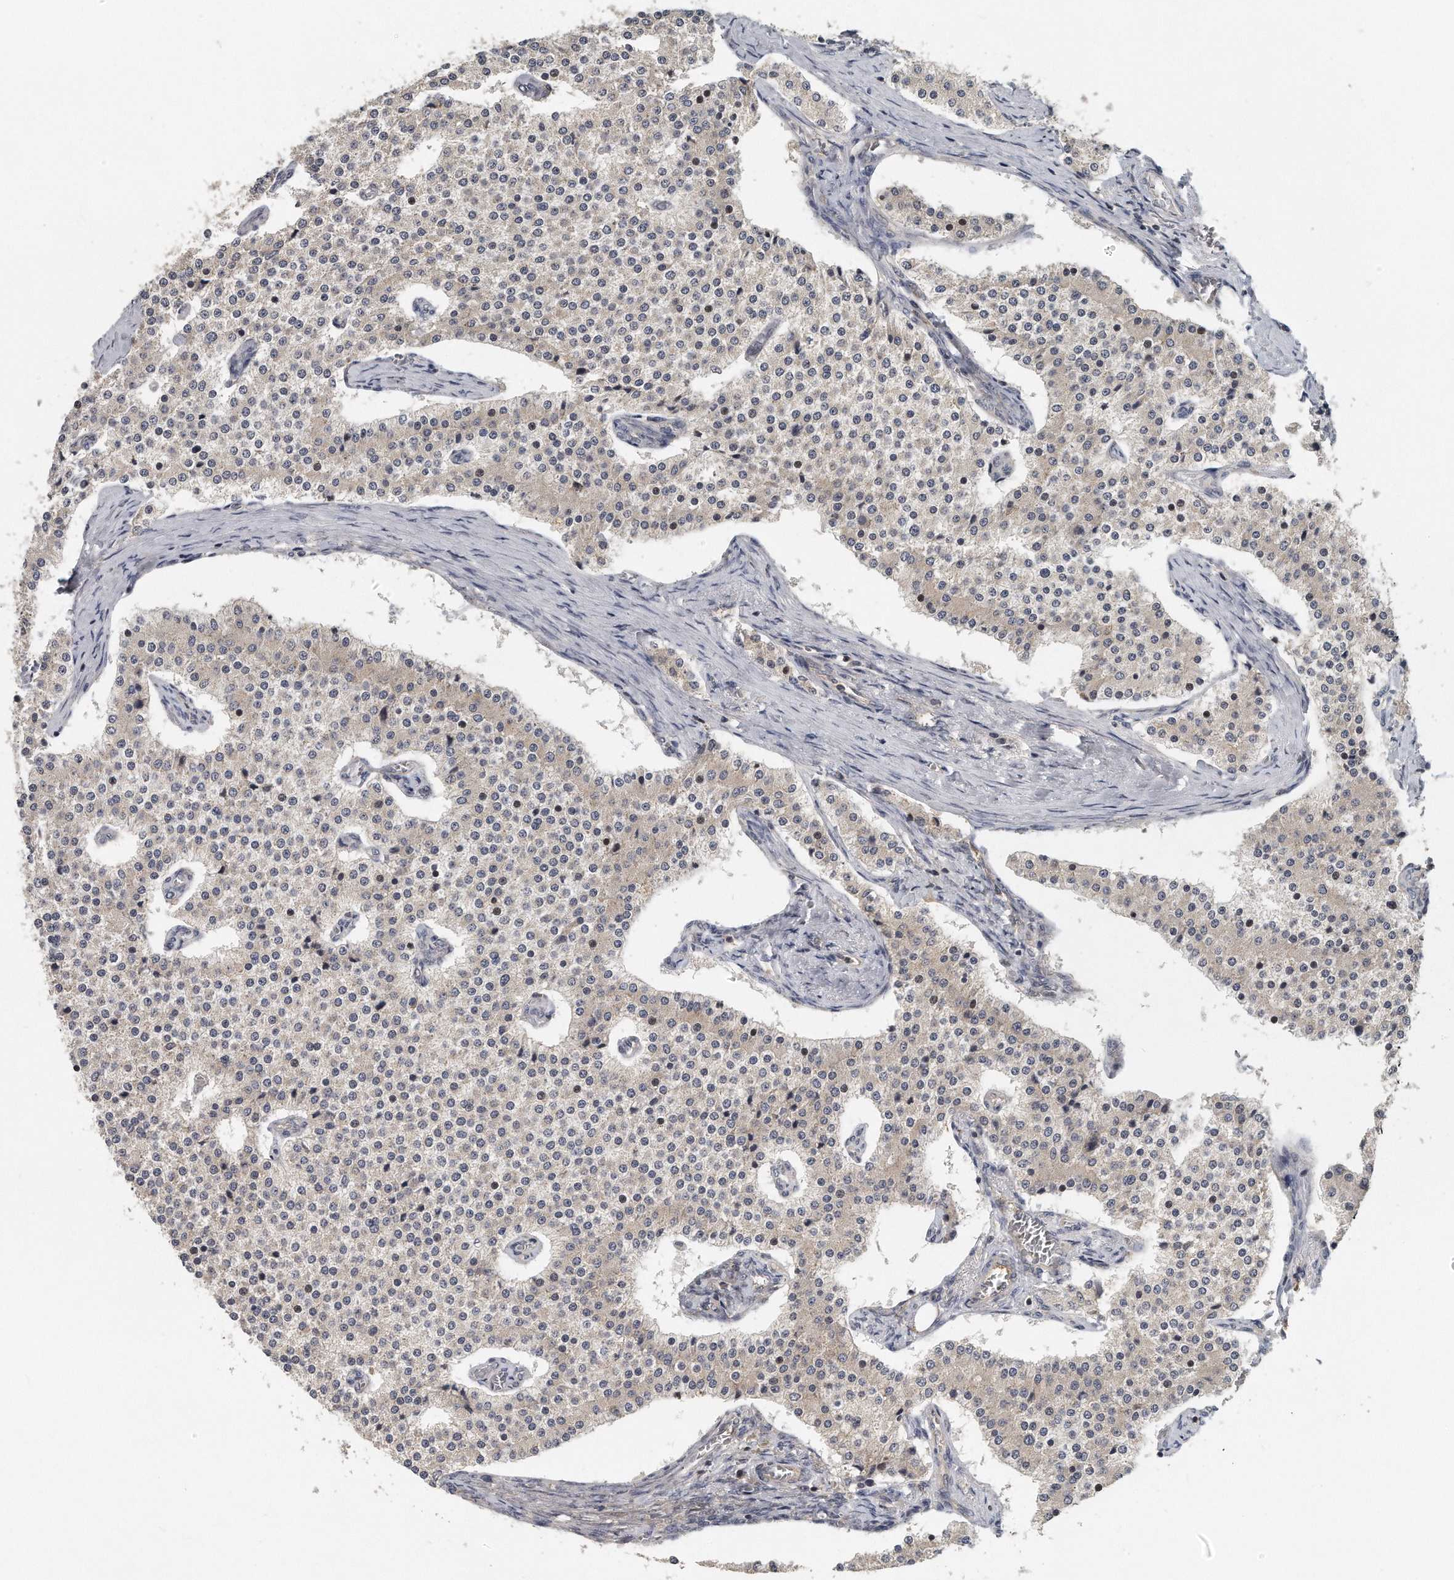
{"staining": {"intensity": "negative", "quantity": "none", "location": "none"}, "tissue": "carcinoid", "cell_type": "Tumor cells", "image_type": "cancer", "snomed": [{"axis": "morphology", "description": "Carcinoid, malignant, NOS"}, {"axis": "topography", "description": "Colon"}], "caption": "Immunohistochemistry (IHC) histopathology image of neoplastic tissue: human carcinoid (malignant) stained with DAB reveals no significant protein staining in tumor cells. The staining is performed using DAB brown chromogen with nuclei counter-stained in using hematoxylin.", "gene": "EIF3I", "patient": {"sex": "female", "age": 52}}